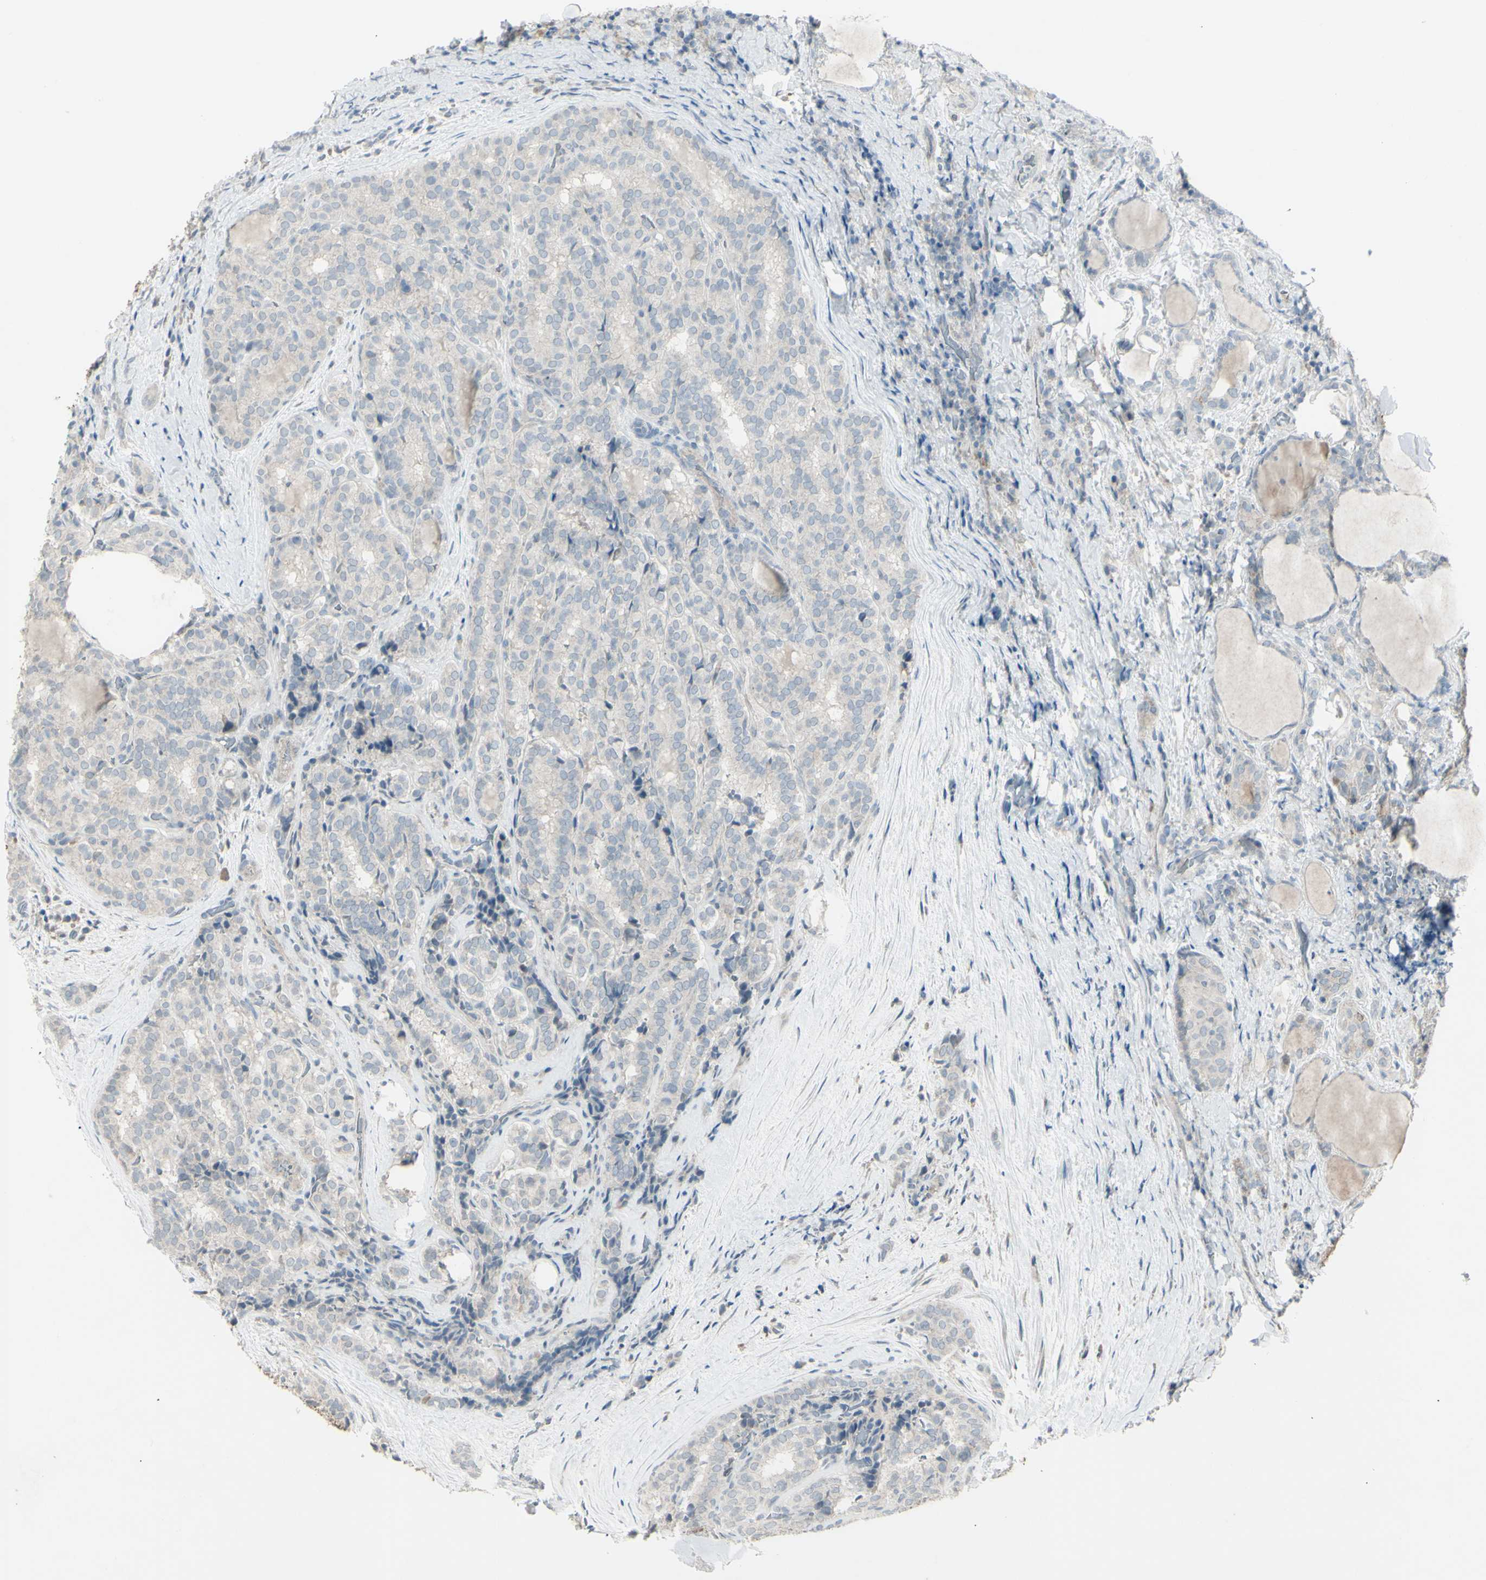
{"staining": {"intensity": "negative", "quantity": "none", "location": "none"}, "tissue": "thyroid cancer", "cell_type": "Tumor cells", "image_type": "cancer", "snomed": [{"axis": "morphology", "description": "Normal tissue, NOS"}, {"axis": "morphology", "description": "Papillary adenocarcinoma, NOS"}, {"axis": "topography", "description": "Thyroid gland"}], "caption": "A micrograph of human thyroid cancer (papillary adenocarcinoma) is negative for staining in tumor cells.", "gene": "SH3GL2", "patient": {"sex": "female", "age": 30}}